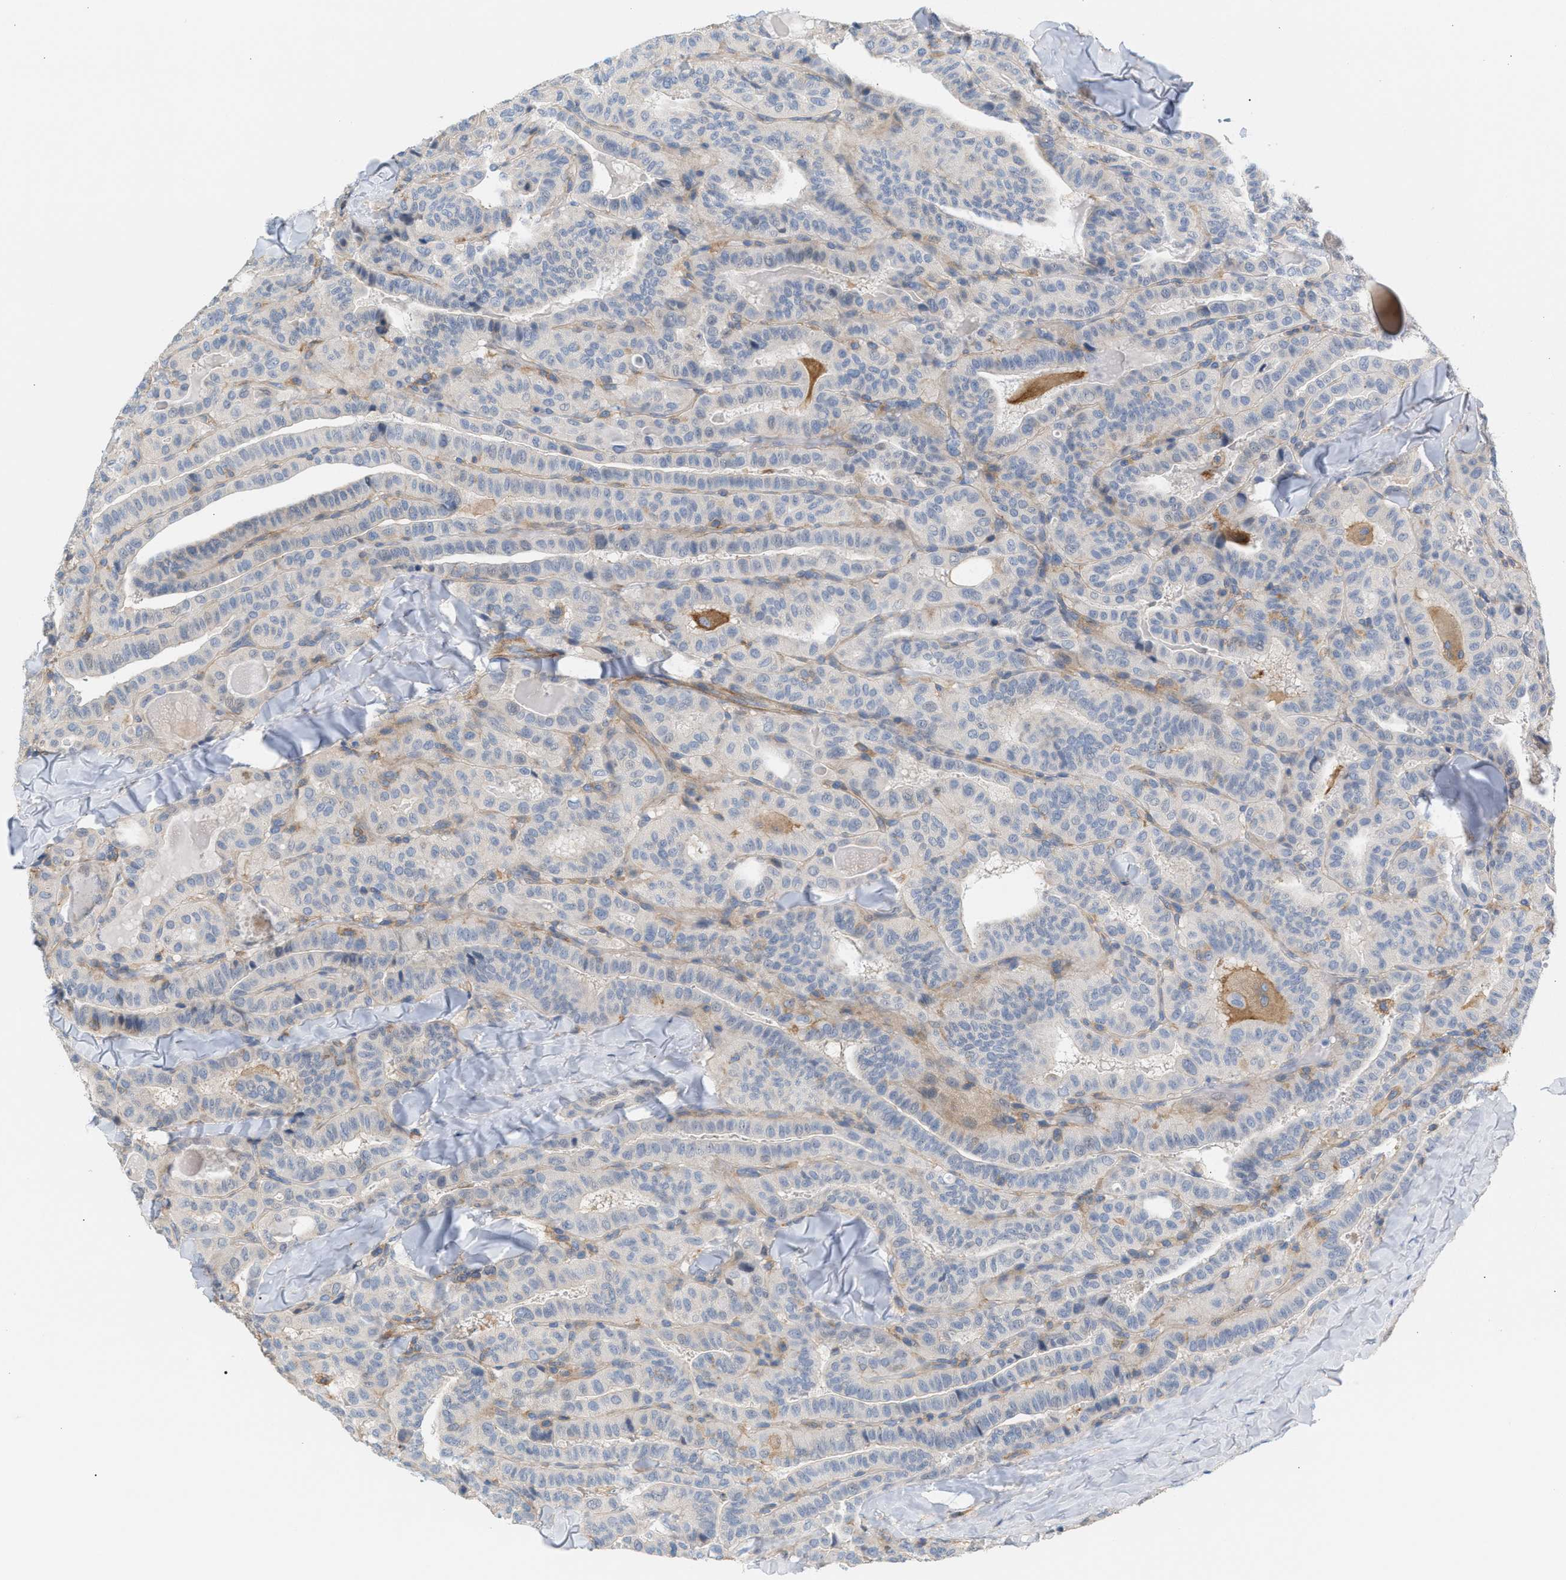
{"staining": {"intensity": "negative", "quantity": "none", "location": "none"}, "tissue": "thyroid cancer", "cell_type": "Tumor cells", "image_type": "cancer", "snomed": [{"axis": "morphology", "description": "Papillary adenocarcinoma, NOS"}, {"axis": "topography", "description": "Thyroid gland"}], "caption": "Thyroid papillary adenocarcinoma was stained to show a protein in brown. There is no significant expression in tumor cells. The staining was performed using DAB (3,3'-diaminobenzidine) to visualize the protein expression in brown, while the nuclei were stained in blue with hematoxylin (Magnification: 20x).", "gene": "LRCH1", "patient": {"sex": "male", "age": 77}}